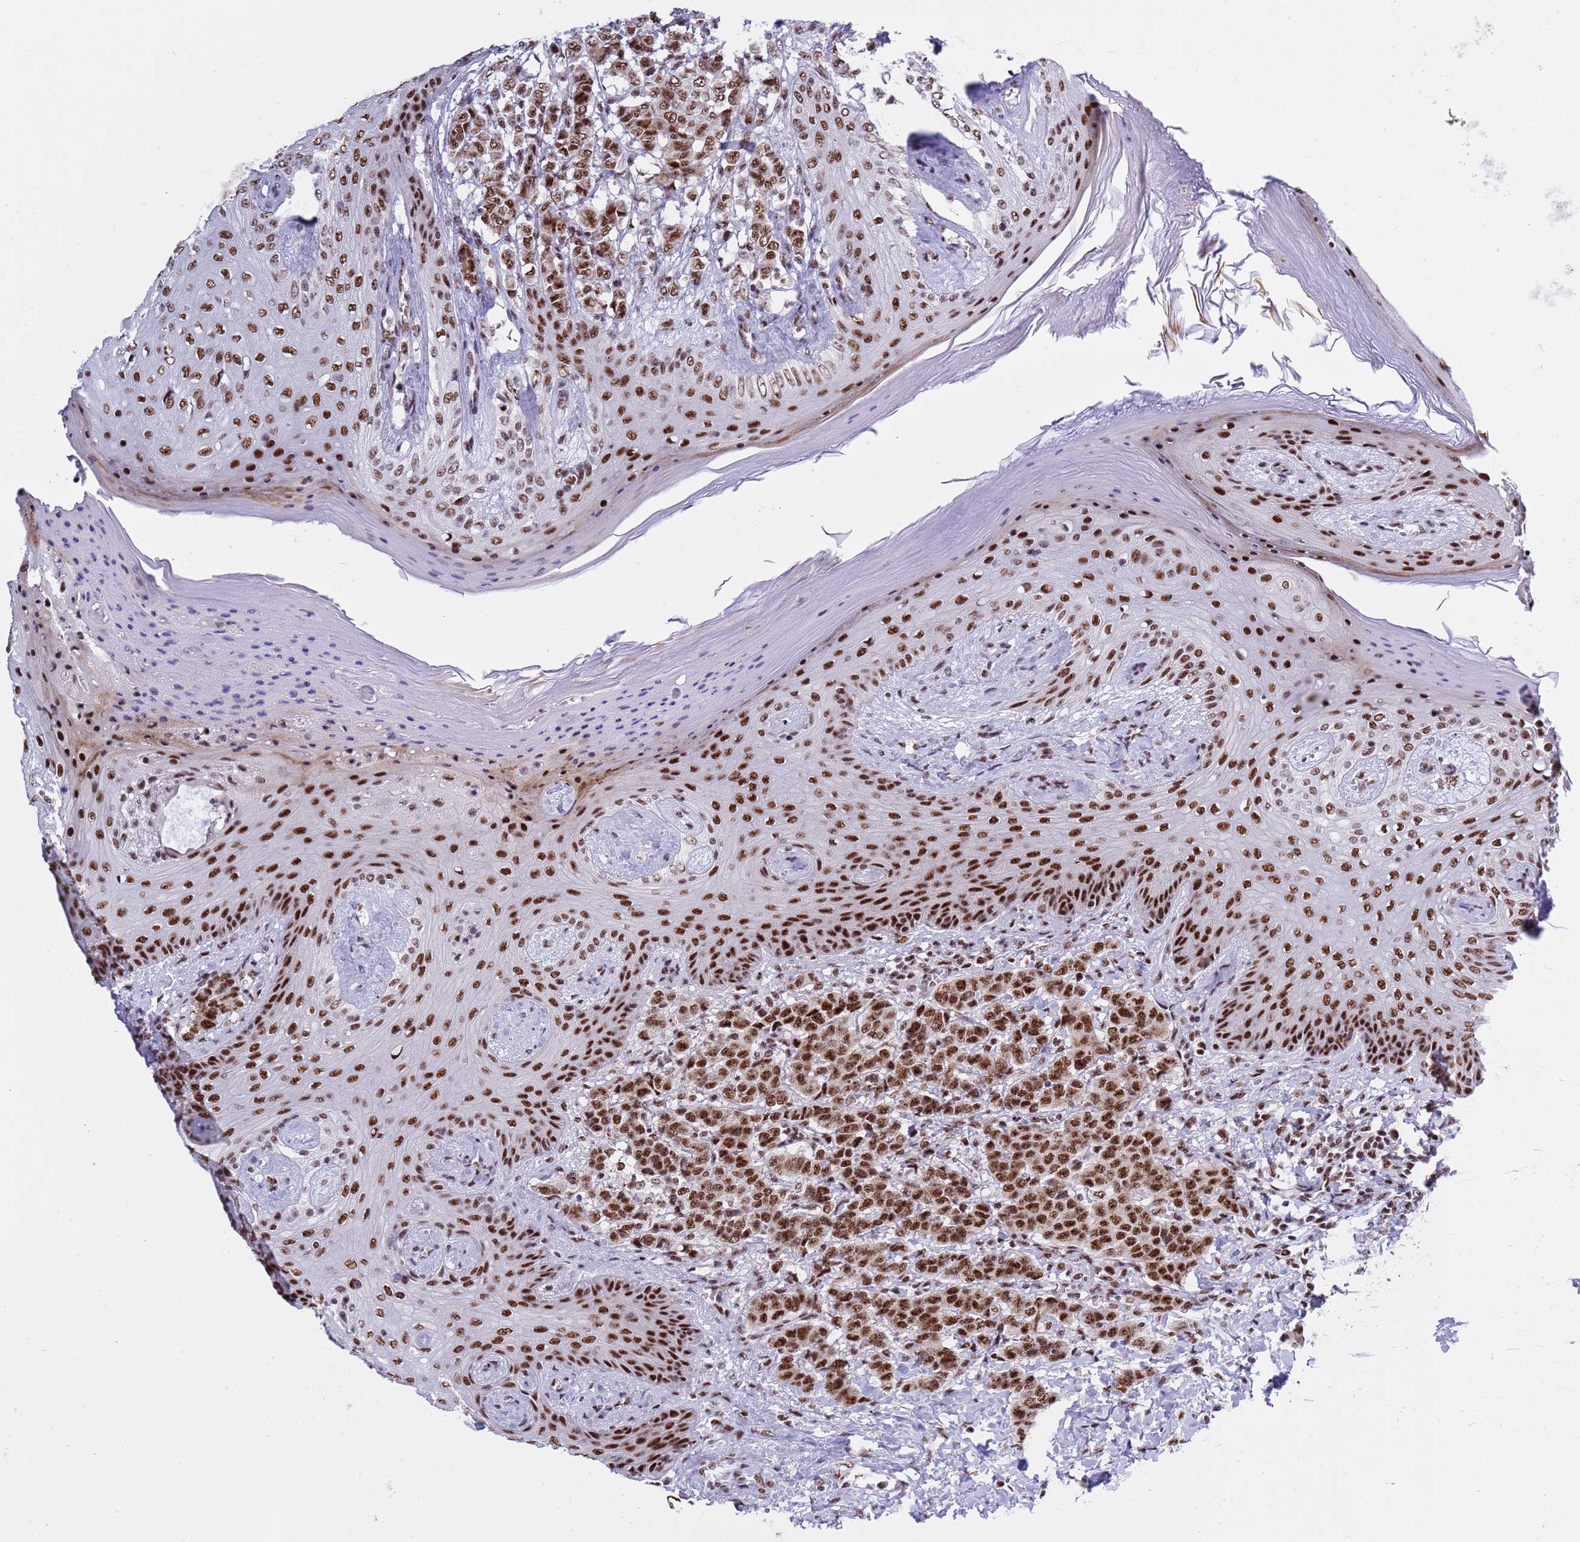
{"staining": {"intensity": "strong", "quantity": ">75%", "location": "nuclear"}, "tissue": "breast cancer", "cell_type": "Tumor cells", "image_type": "cancer", "snomed": [{"axis": "morphology", "description": "Duct carcinoma"}, {"axis": "topography", "description": "Breast"}], "caption": "Immunohistochemistry (DAB) staining of breast intraductal carcinoma demonstrates strong nuclear protein staining in about >75% of tumor cells. Nuclei are stained in blue.", "gene": "THOC2", "patient": {"sex": "female", "age": 40}}